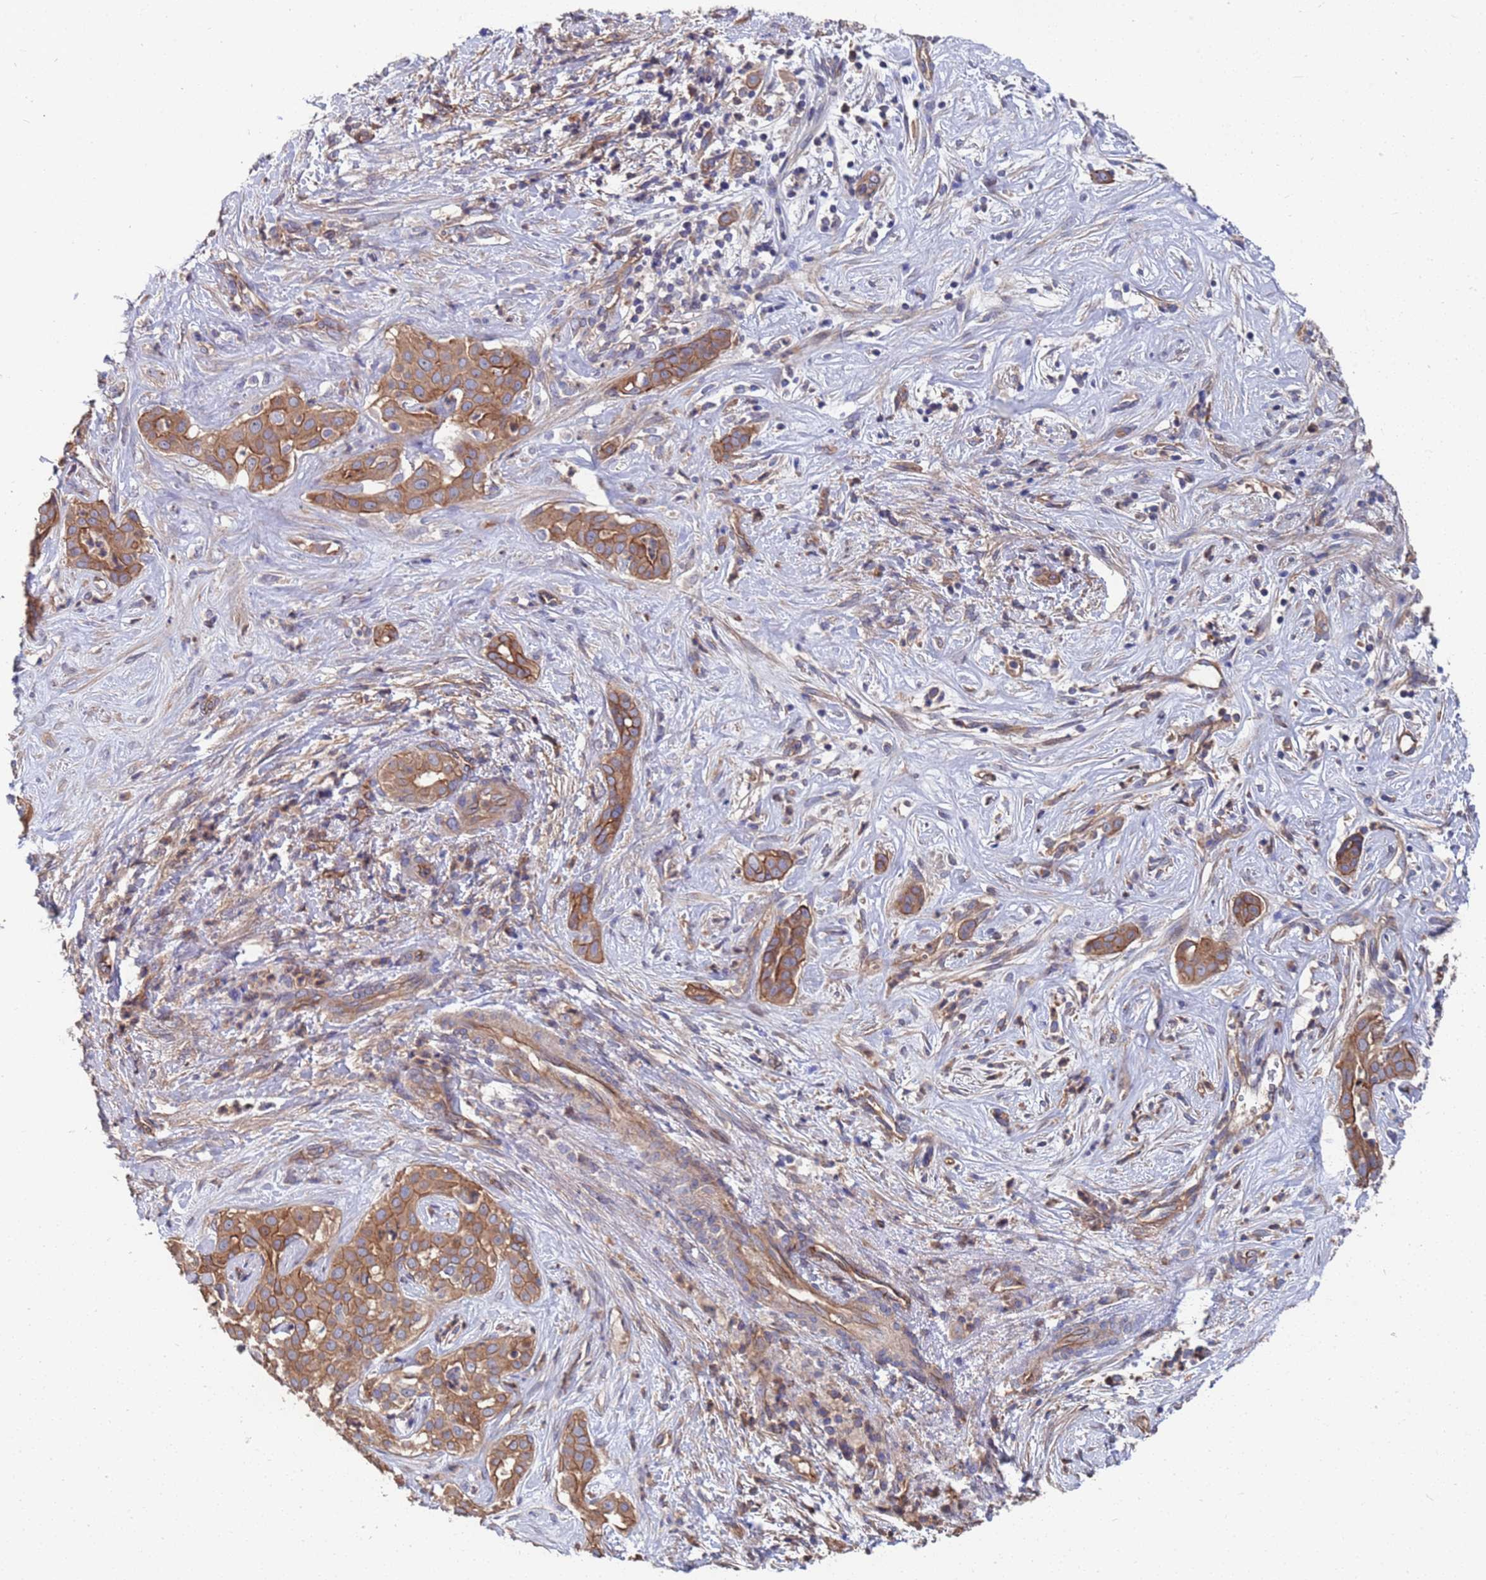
{"staining": {"intensity": "moderate", "quantity": ">75%", "location": "cytoplasmic/membranous"}, "tissue": "liver cancer", "cell_type": "Tumor cells", "image_type": "cancer", "snomed": [{"axis": "morphology", "description": "Cholangiocarcinoma"}, {"axis": "topography", "description": "Liver"}], "caption": "Brown immunohistochemical staining in human liver cholangiocarcinoma exhibits moderate cytoplasmic/membranous positivity in about >75% of tumor cells. Using DAB (brown) and hematoxylin (blue) stains, captured at high magnification using brightfield microscopy.", "gene": "NDUFAF6", "patient": {"sex": "male", "age": 67}}